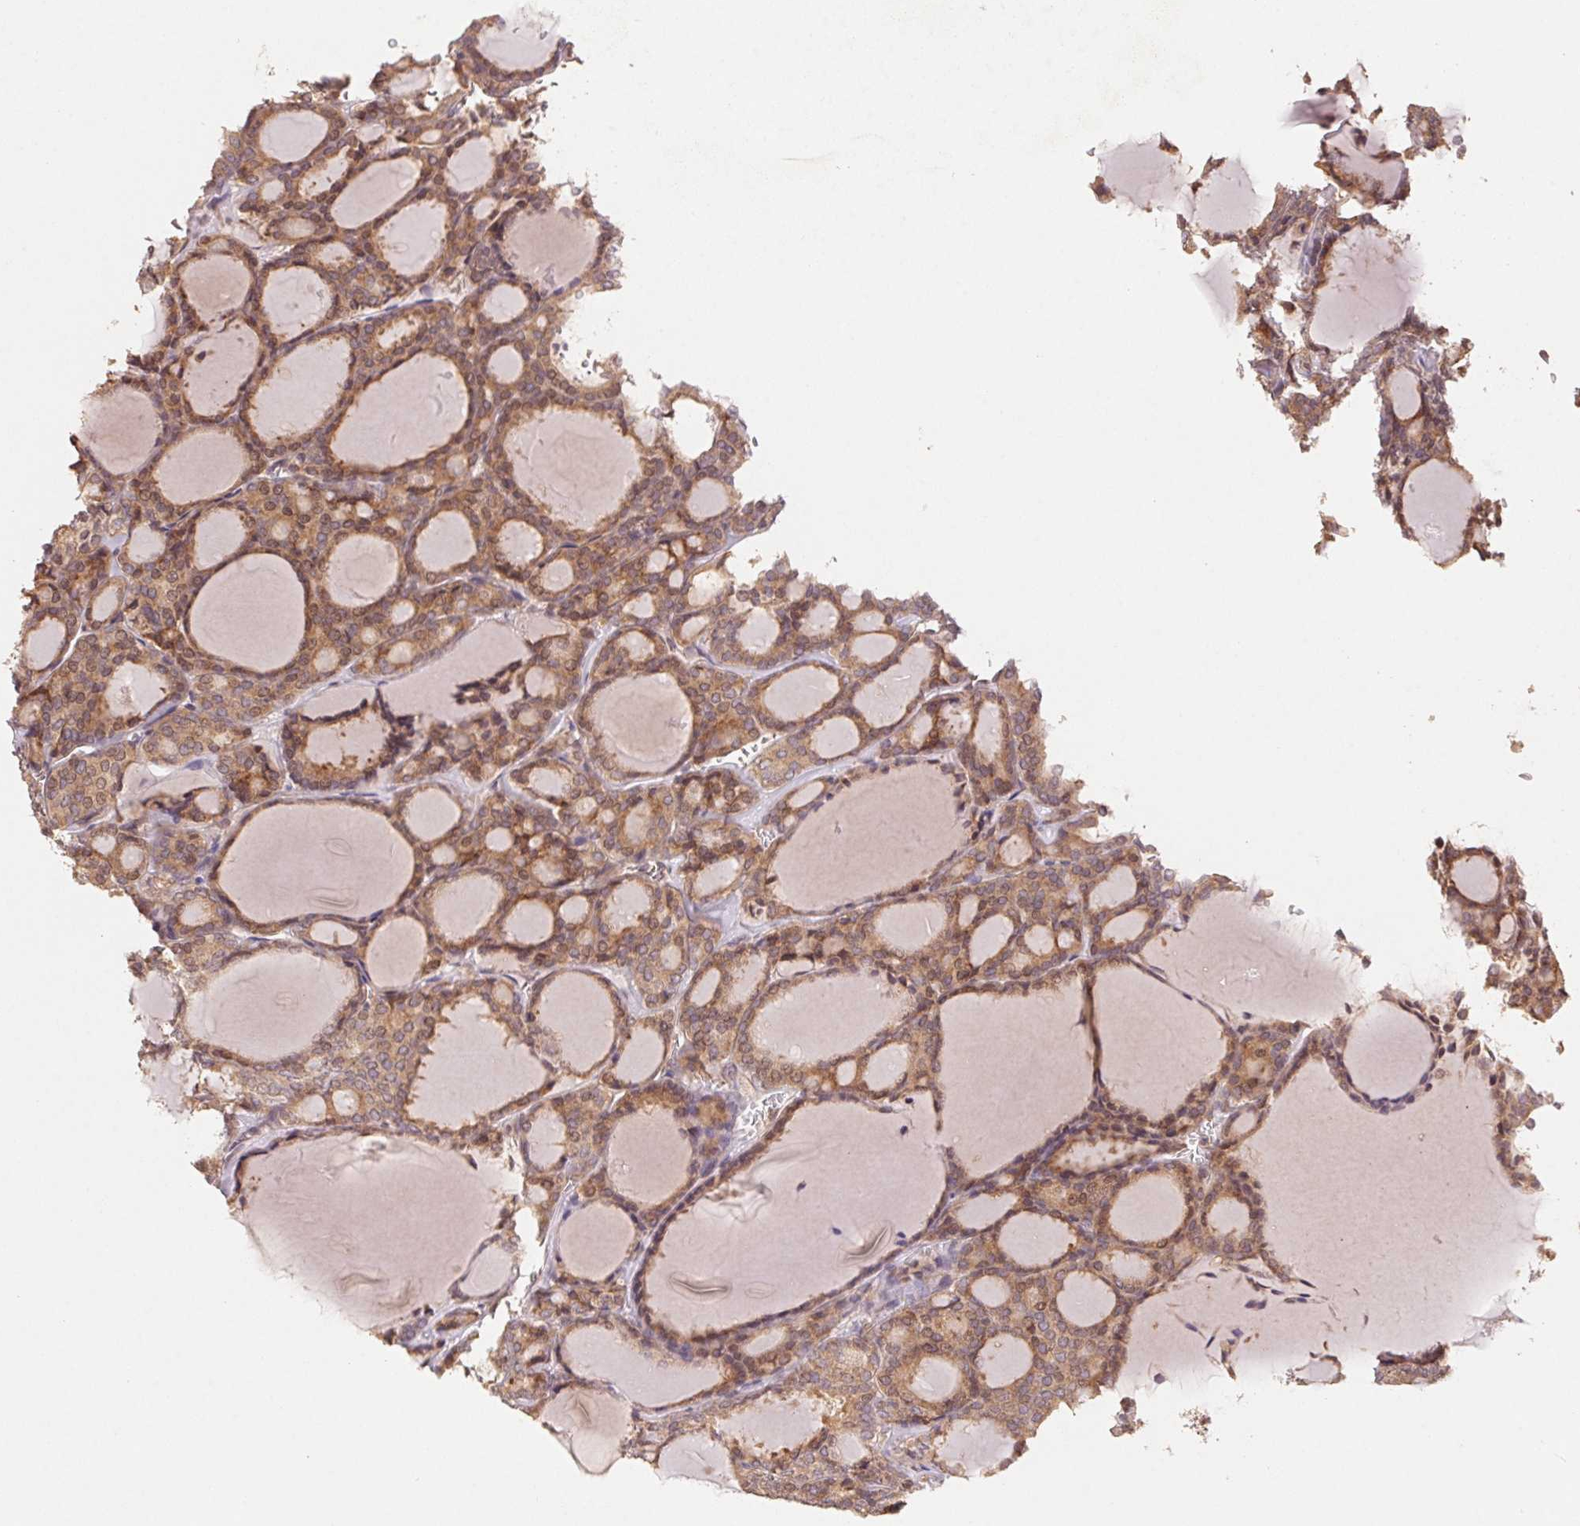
{"staining": {"intensity": "moderate", "quantity": ">75%", "location": "cytoplasmic/membranous"}, "tissue": "thyroid cancer", "cell_type": "Tumor cells", "image_type": "cancer", "snomed": [{"axis": "morphology", "description": "Follicular adenoma carcinoma, NOS"}, {"axis": "topography", "description": "Thyroid gland"}], "caption": "Approximately >75% of tumor cells in thyroid cancer reveal moderate cytoplasmic/membranous protein positivity as visualized by brown immunohistochemical staining.", "gene": "RPL27A", "patient": {"sex": "male", "age": 74}}